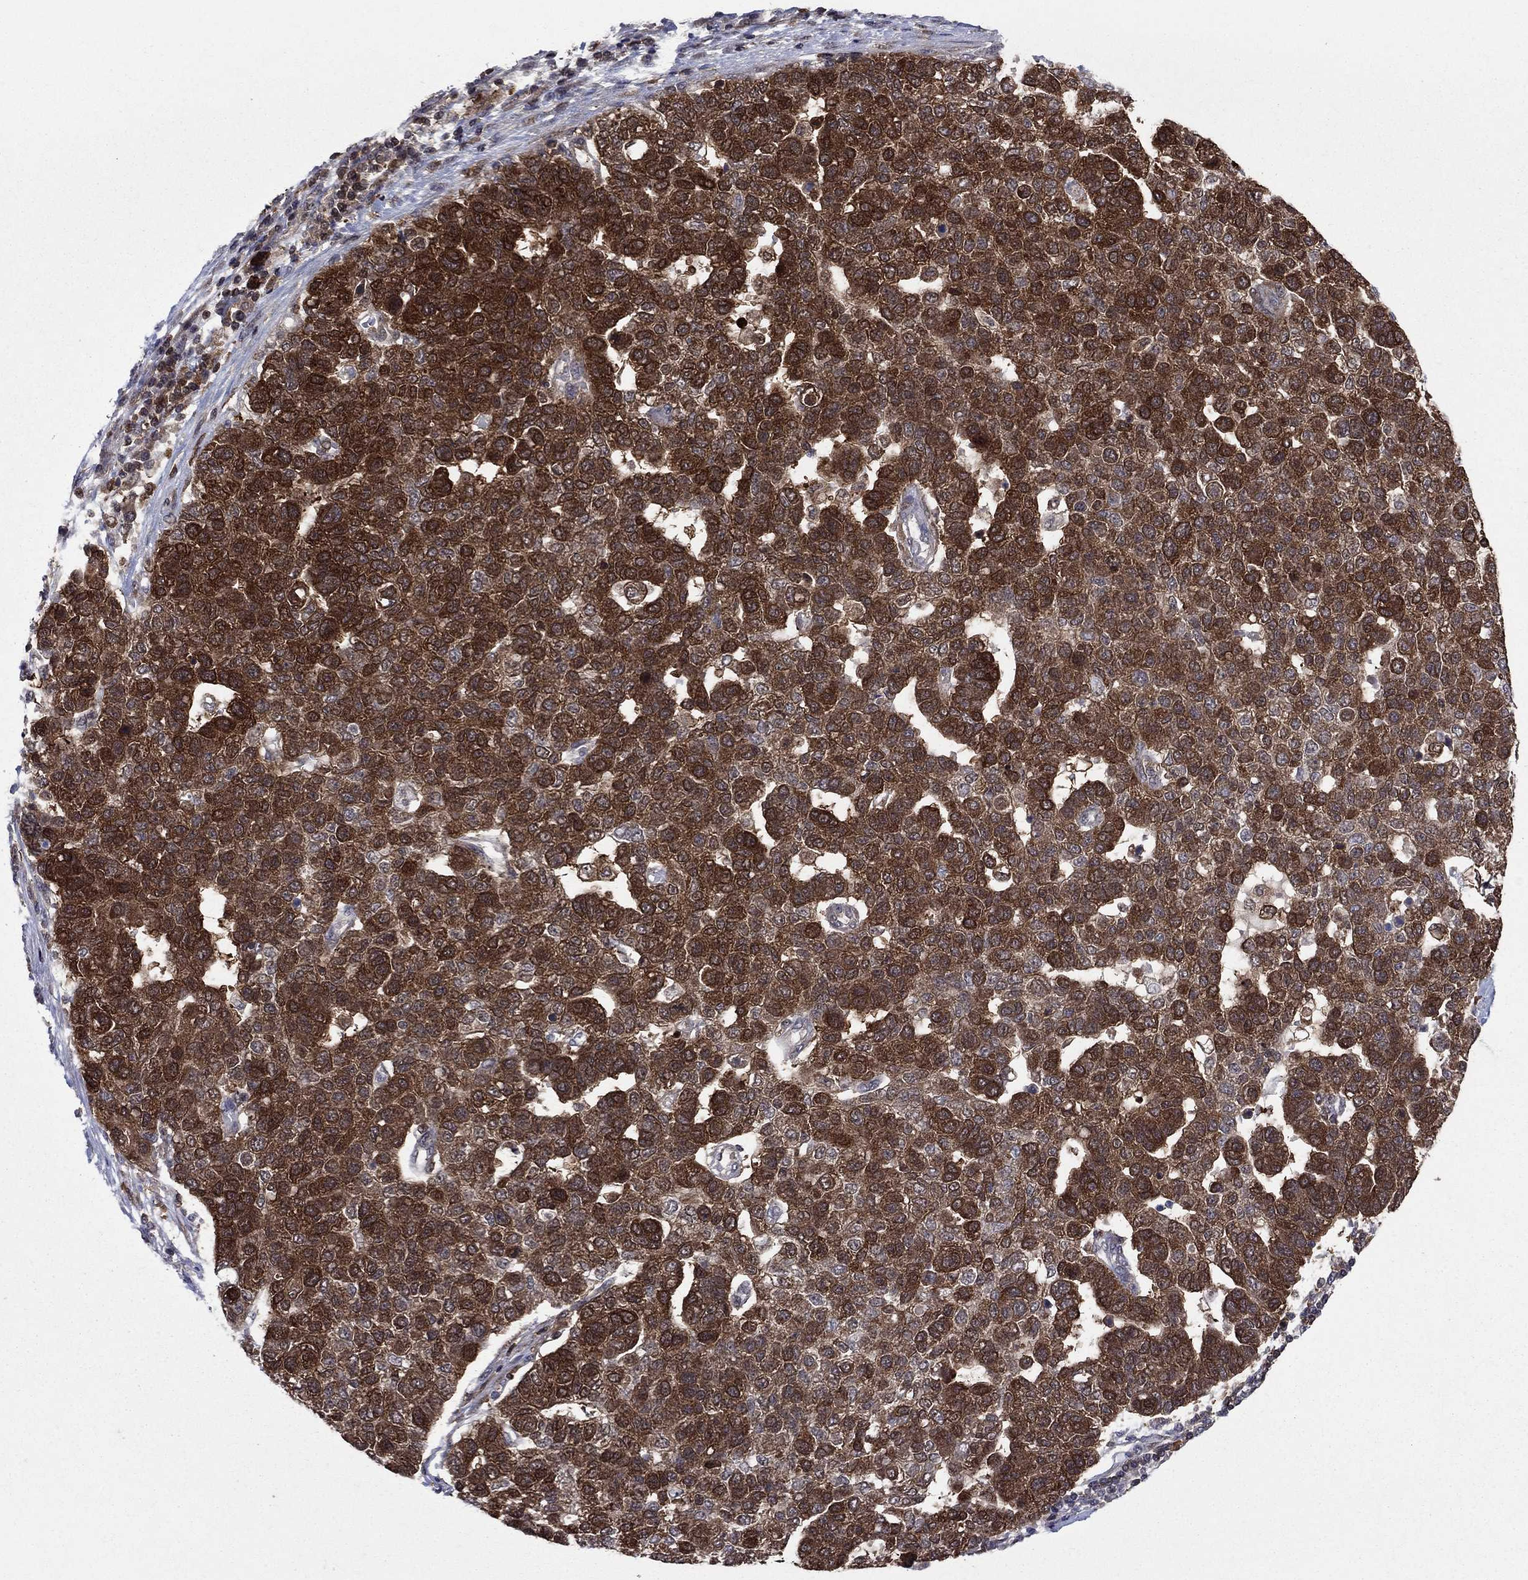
{"staining": {"intensity": "strong", "quantity": ">75%", "location": "cytoplasmic/membranous"}, "tissue": "pancreatic cancer", "cell_type": "Tumor cells", "image_type": "cancer", "snomed": [{"axis": "morphology", "description": "Adenocarcinoma, NOS"}, {"axis": "topography", "description": "Pancreas"}], "caption": "Adenocarcinoma (pancreatic) tissue demonstrates strong cytoplasmic/membranous expression in approximately >75% of tumor cells, visualized by immunohistochemistry.", "gene": "CACYBP", "patient": {"sex": "female", "age": 61}}